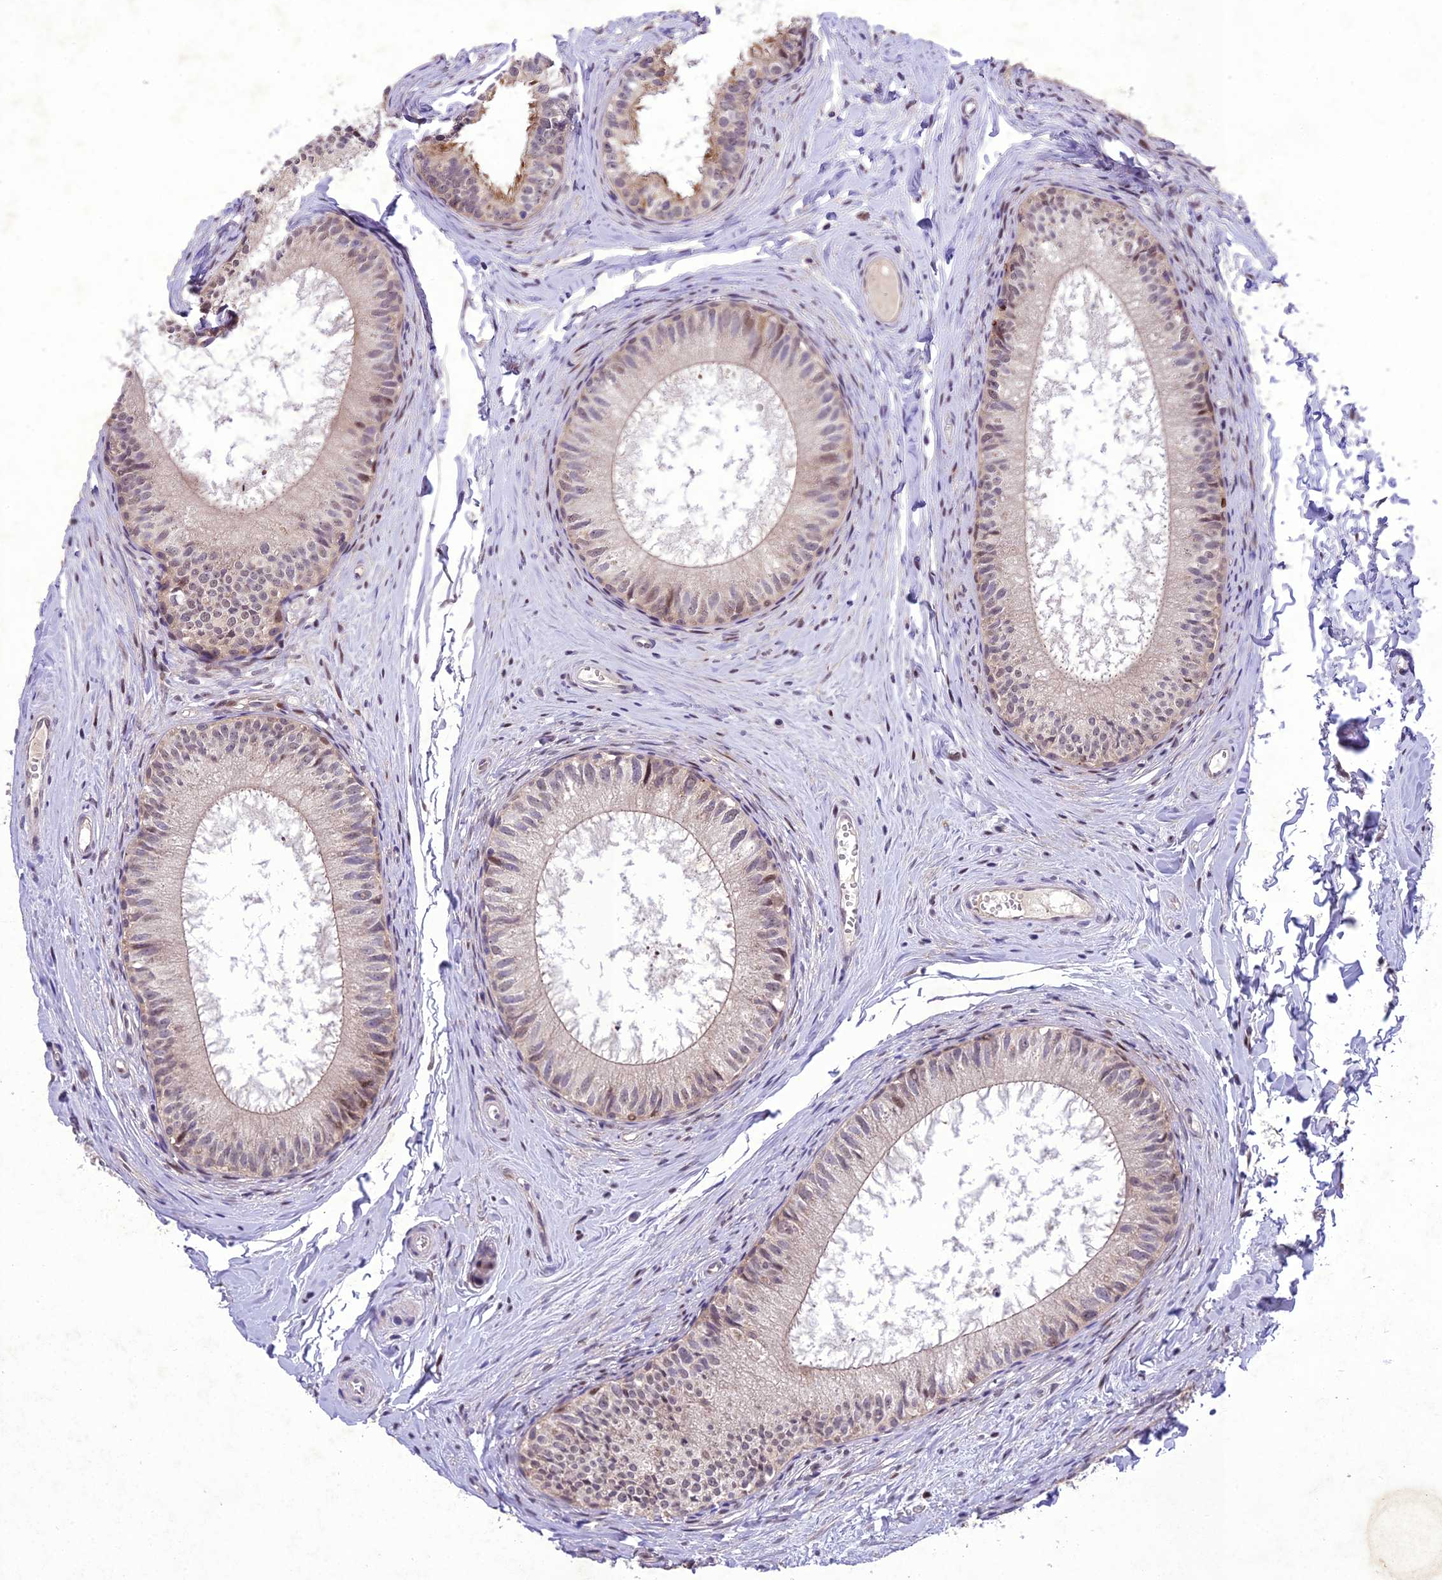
{"staining": {"intensity": "weak", "quantity": "25%-75%", "location": "cytoplasmic/membranous,nuclear"}, "tissue": "epididymis", "cell_type": "Glandular cells", "image_type": "normal", "snomed": [{"axis": "morphology", "description": "Normal tissue, NOS"}, {"axis": "topography", "description": "Epididymis"}], "caption": "The micrograph demonstrates staining of unremarkable epididymis, revealing weak cytoplasmic/membranous,nuclear protein staining (brown color) within glandular cells.", "gene": "ANKRD52", "patient": {"sex": "male", "age": 34}}